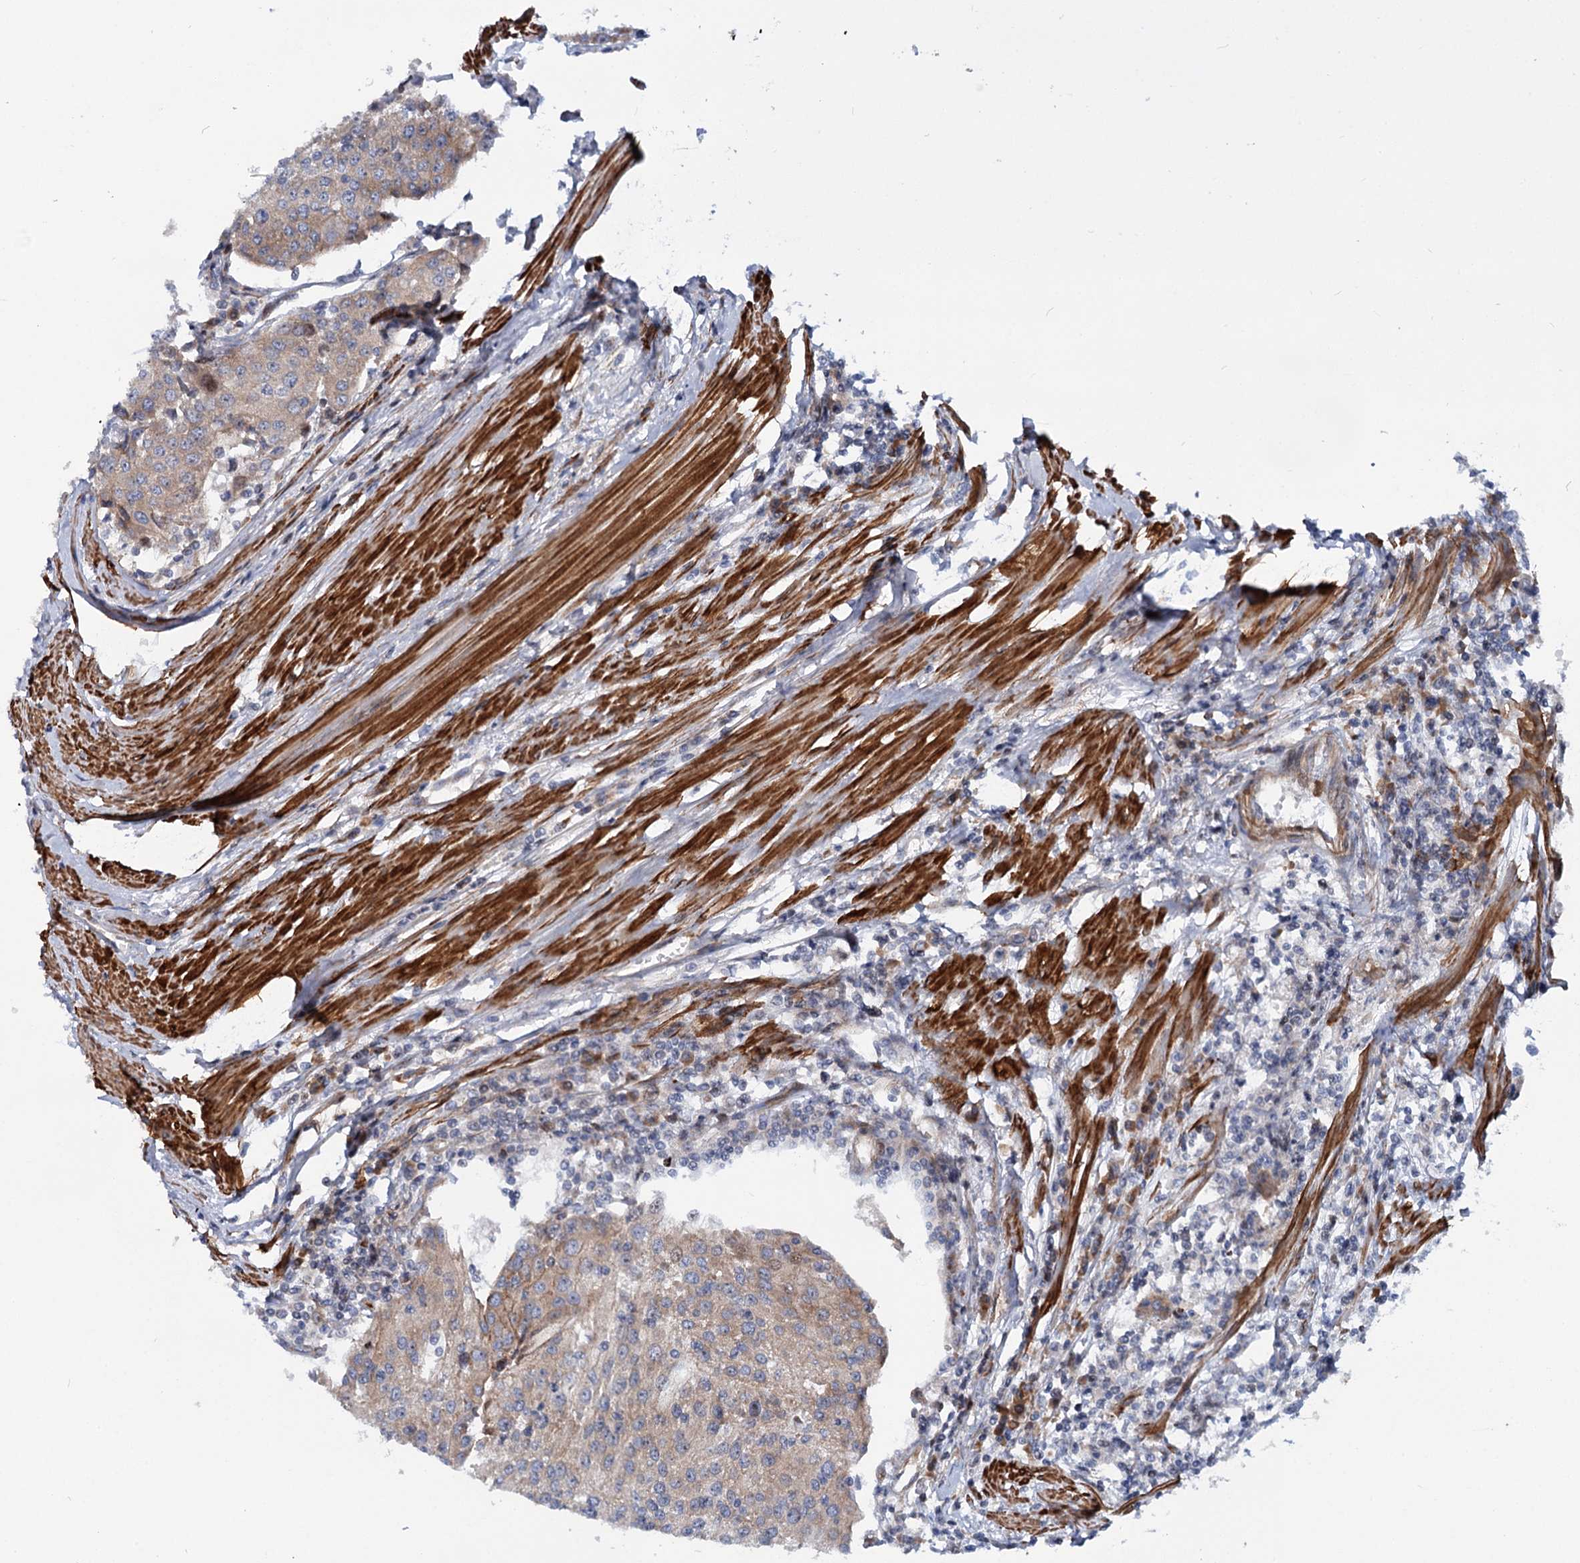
{"staining": {"intensity": "weak", "quantity": "25%-75%", "location": "cytoplasmic/membranous"}, "tissue": "urothelial cancer", "cell_type": "Tumor cells", "image_type": "cancer", "snomed": [{"axis": "morphology", "description": "Urothelial carcinoma, High grade"}, {"axis": "topography", "description": "Urinary bladder"}], "caption": "Protein staining of high-grade urothelial carcinoma tissue displays weak cytoplasmic/membranous expression in approximately 25%-75% of tumor cells.", "gene": "THAP9", "patient": {"sex": "female", "age": 85}}